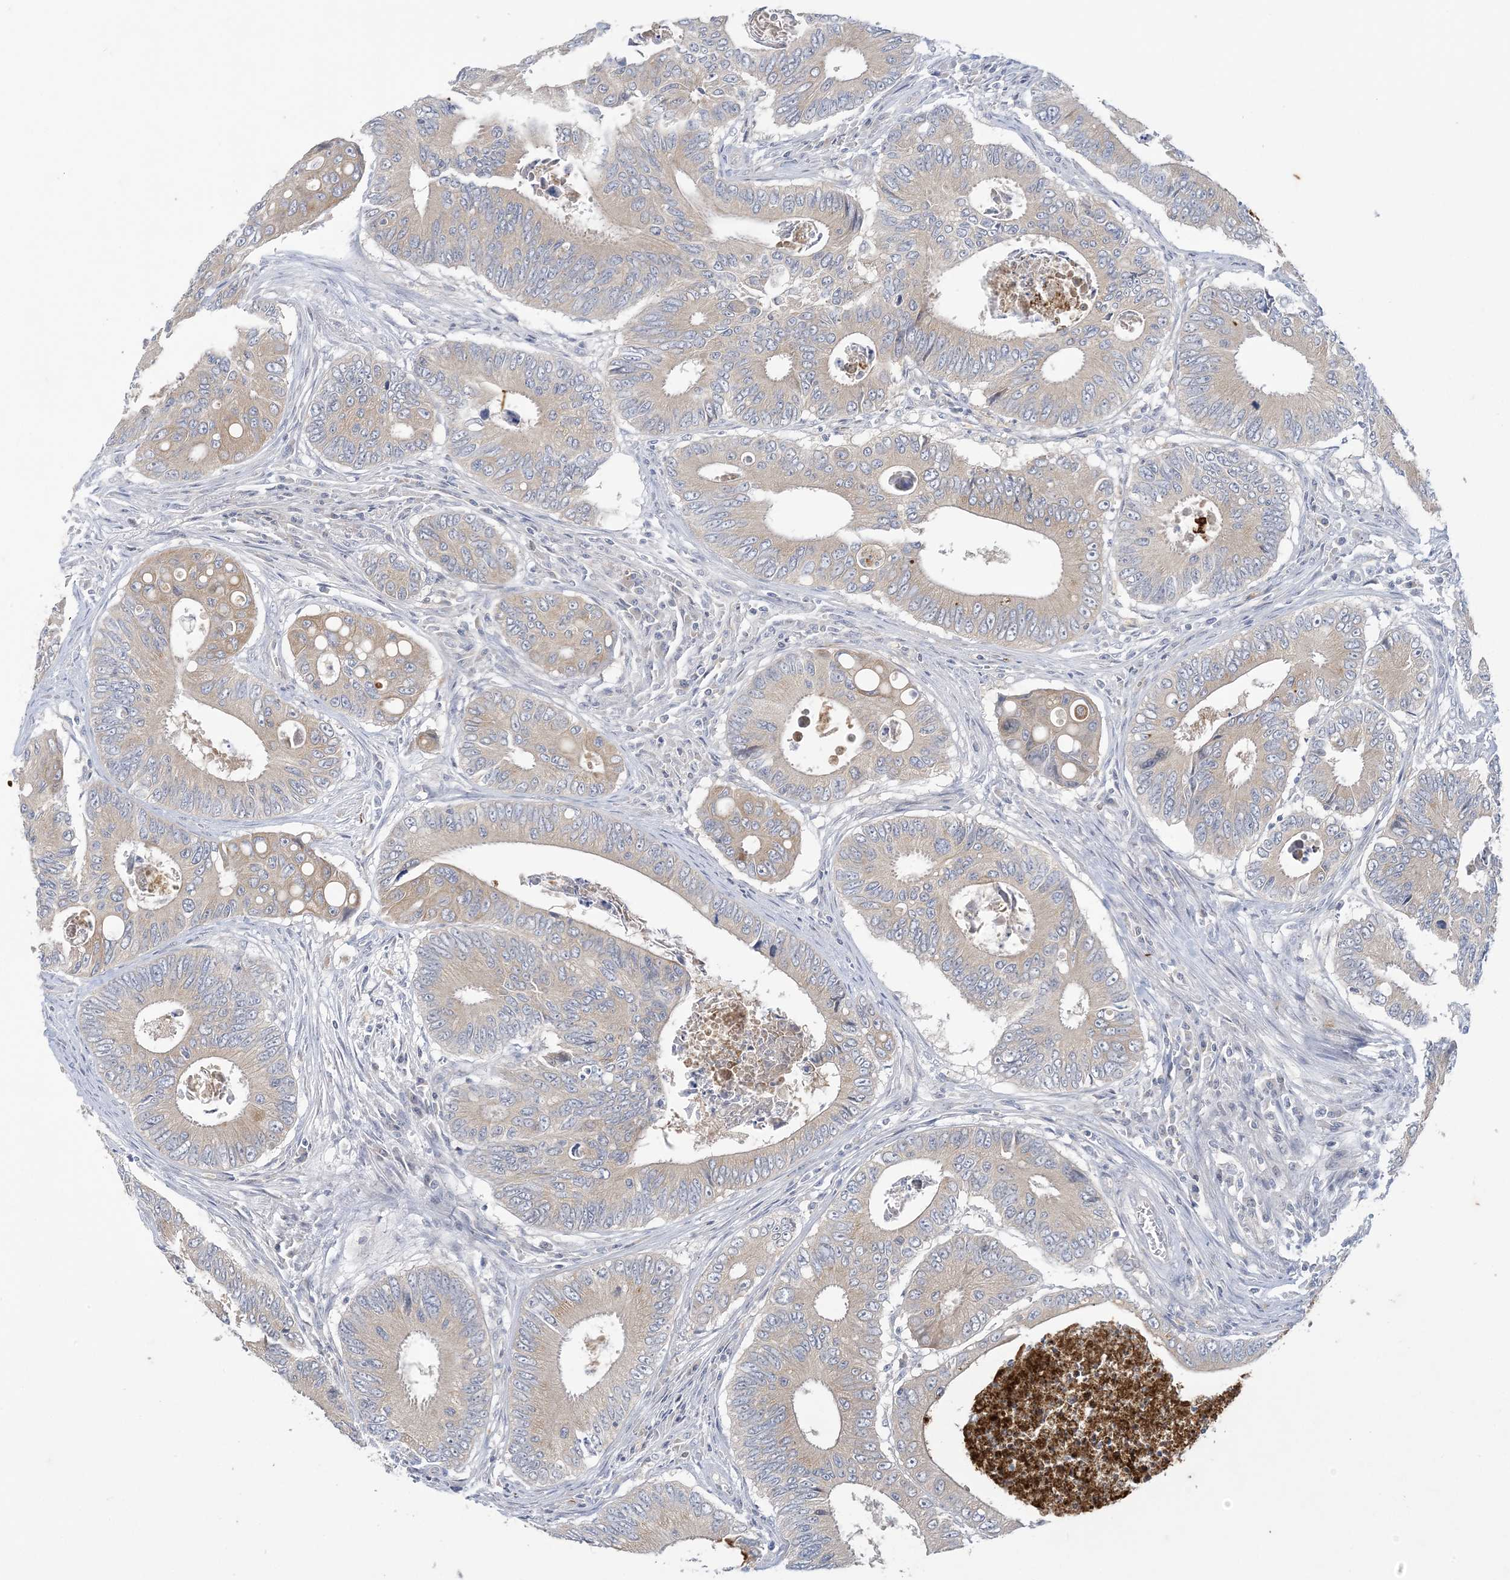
{"staining": {"intensity": "weak", "quantity": "<25%", "location": "cytoplasmic/membranous"}, "tissue": "colorectal cancer", "cell_type": "Tumor cells", "image_type": "cancer", "snomed": [{"axis": "morphology", "description": "Inflammation, NOS"}, {"axis": "morphology", "description": "Adenocarcinoma, NOS"}, {"axis": "topography", "description": "Colon"}], "caption": "Colorectal cancer (adenocarcinoma) was stained to show a protein in brown. There is no significant expression in tumor cells.", "gene": "KIF3A", "patient": {"sex": "male", "age": 72}}